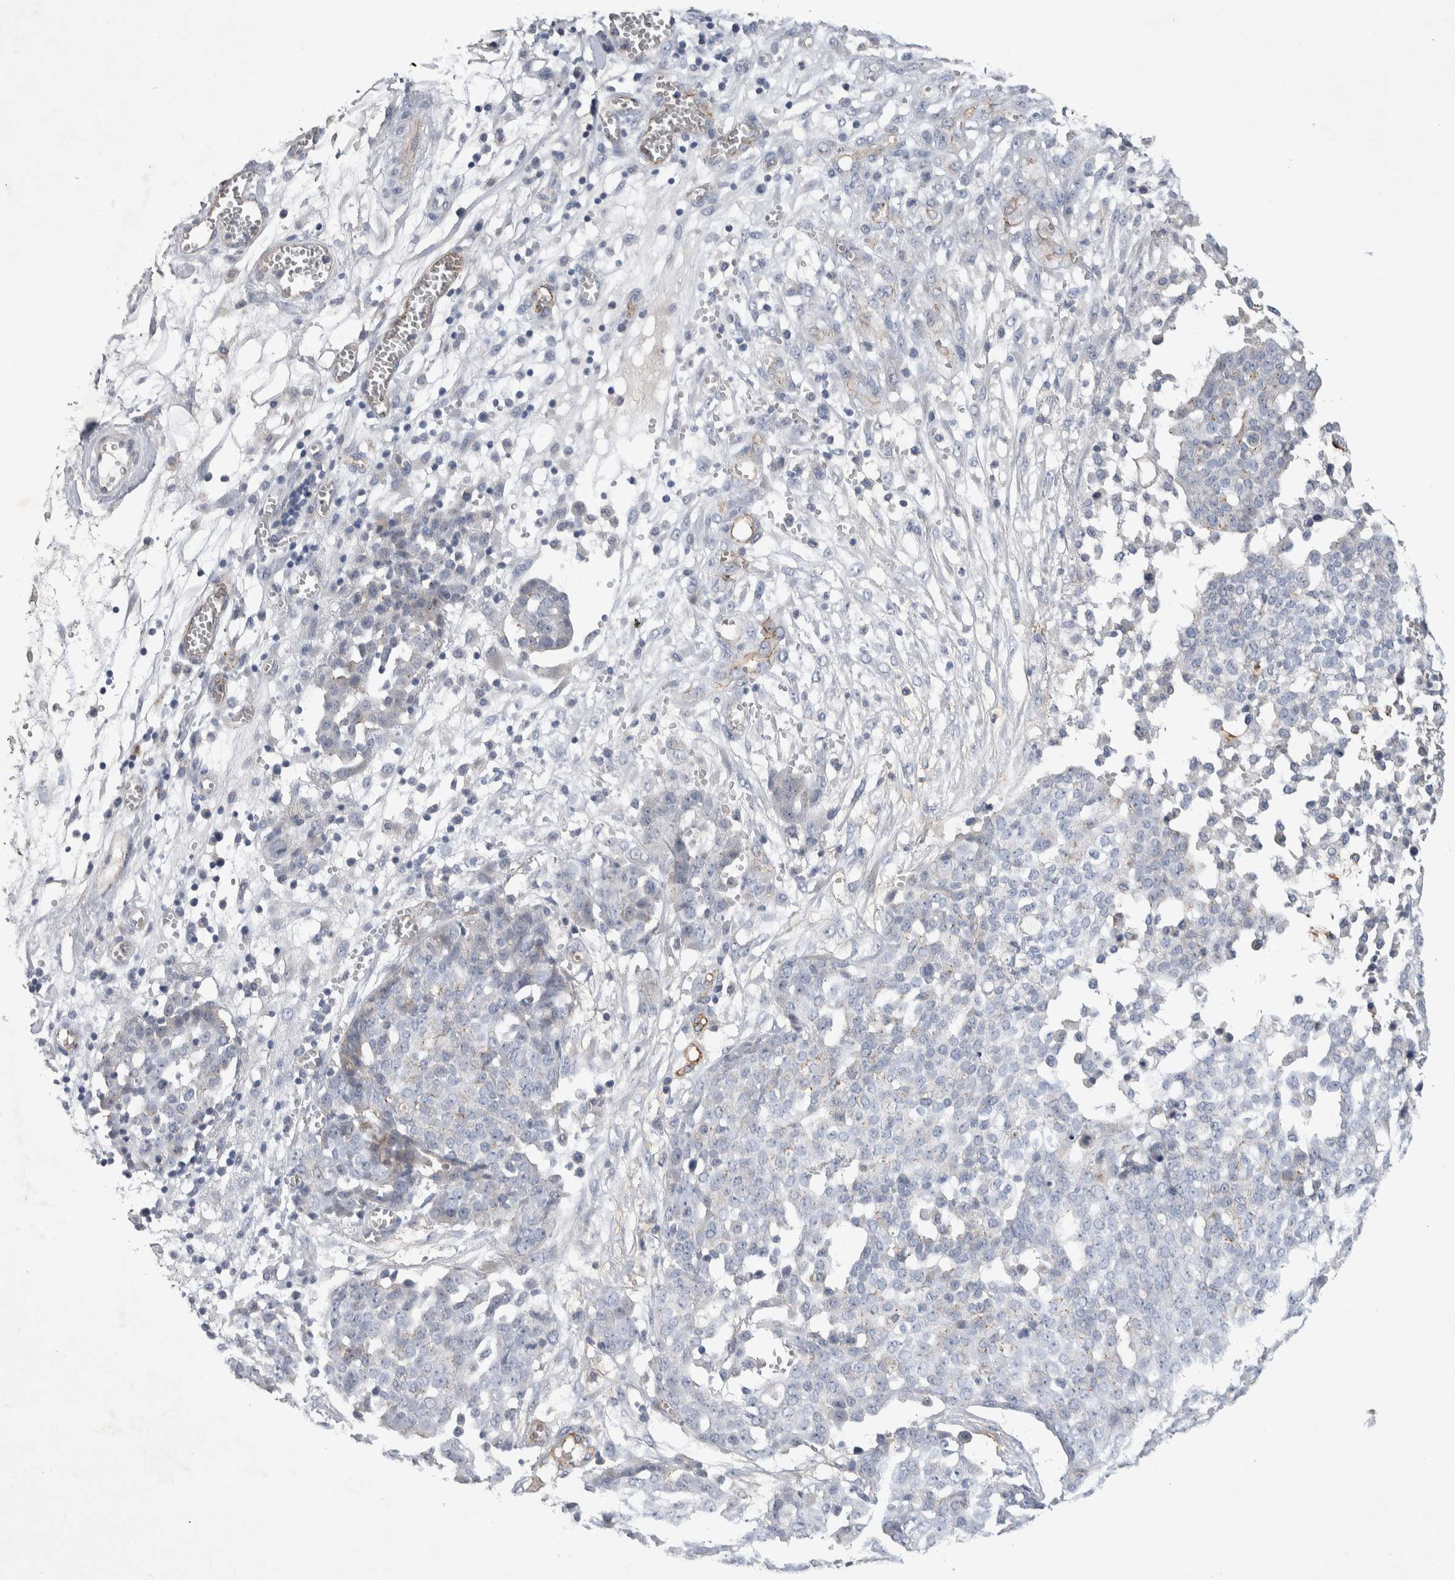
{"staining": {"intensity": "negative", "quantity": "none", "location": "none"}, "tissue": "ovarian cancer", "cell_type": "Tumor cells", "image_type": "cancer", "snomed": [{"axis": "morphology", "description": "Cystadenocarcinoma, serous, NOS"}, {"axis": "topography", "description": "Soft tissue"}, {"axis": "topography", "description": "Ovary"}], "caption": "Tumor cells show no significant staining in ovarian serous cystadenocarcinoma. The staining was performed using DAB (3,3'-diaminobenzidine) to visualize the protein expression in brown, while the nuclei were stained in blue with hematoxylin (Magnification: 20x).", "gene": "CEP131", "patient": {"sex": "female", "age": 57}}